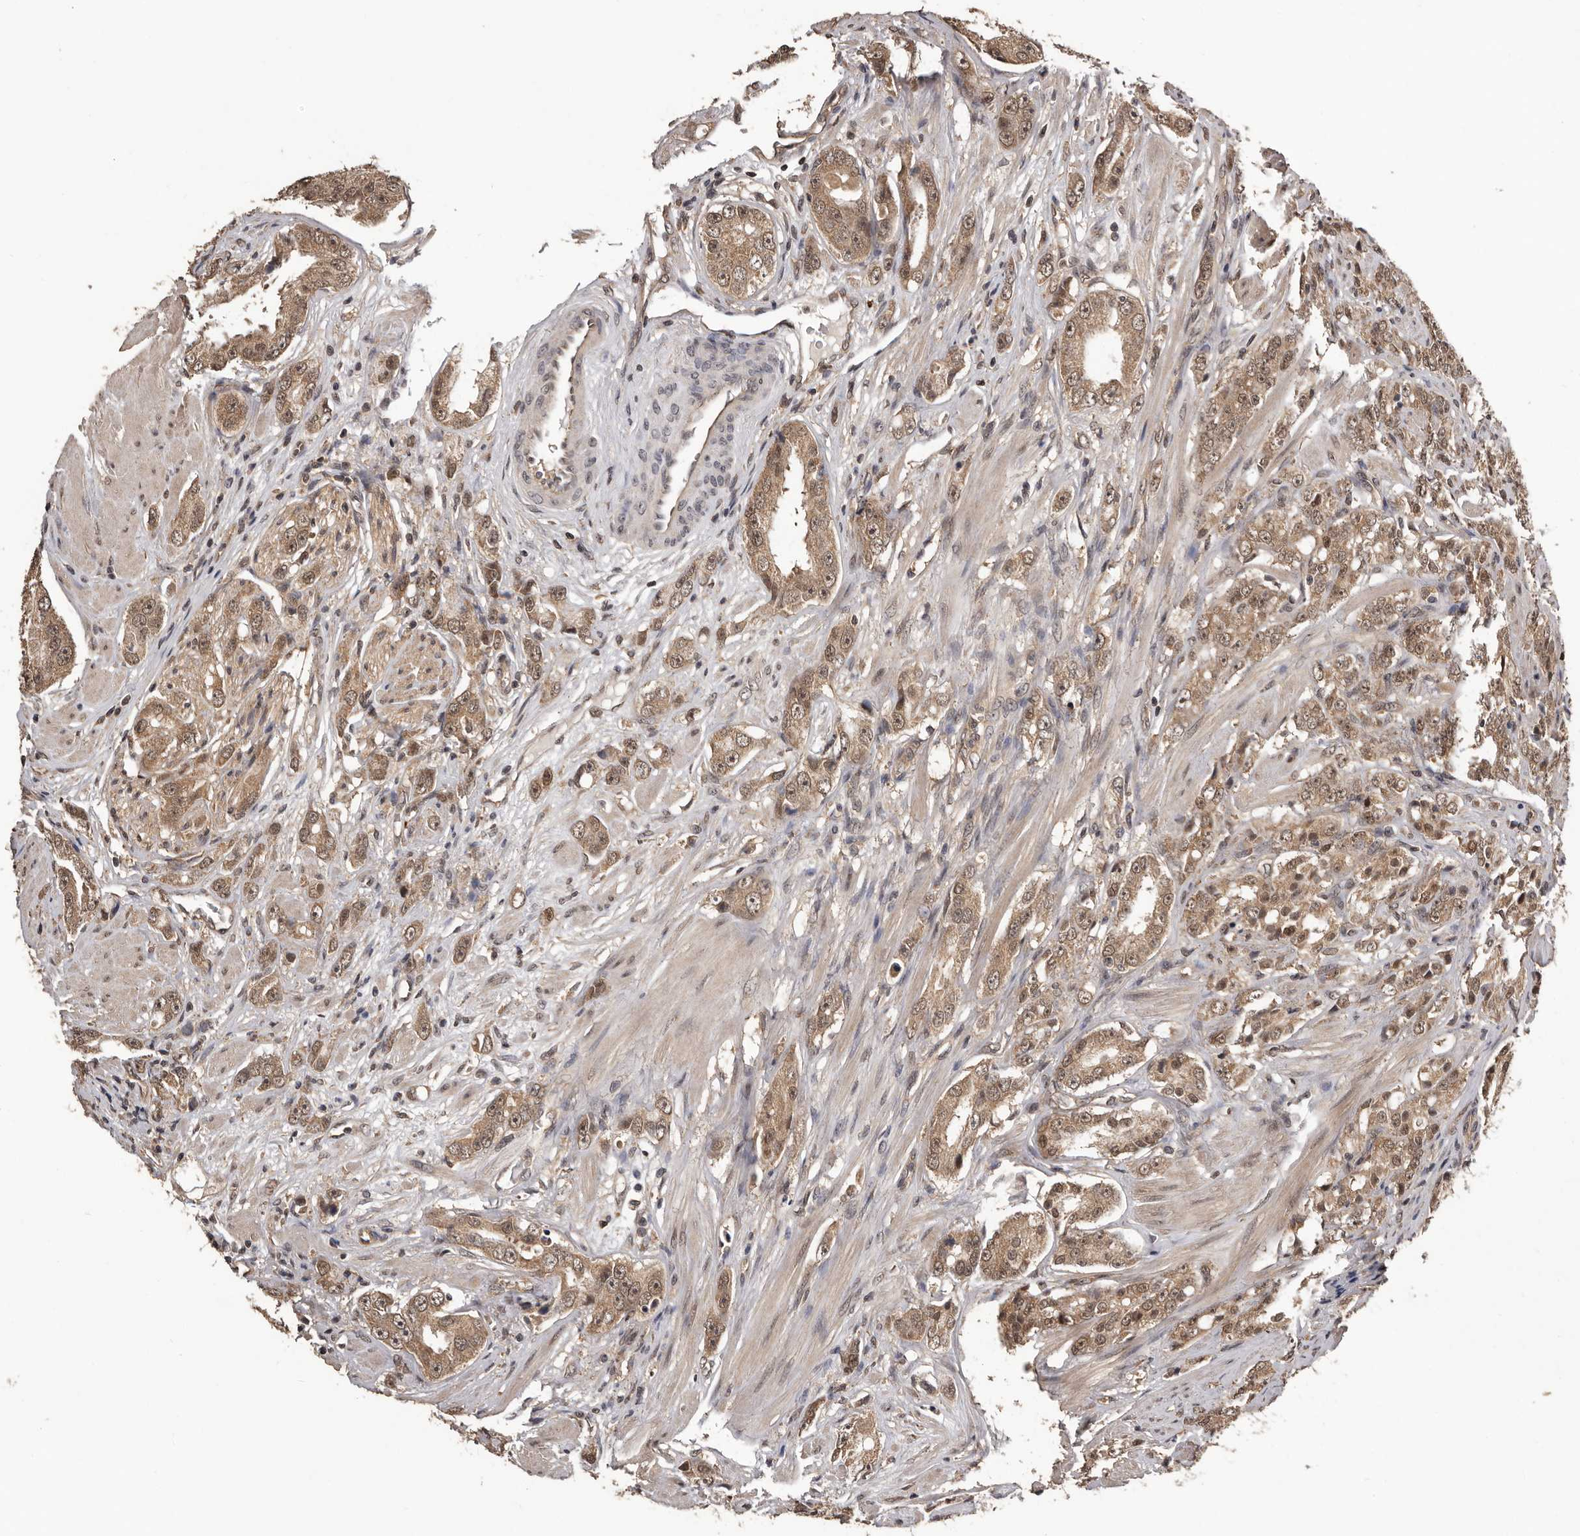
{"staining": {"intensity": "moderate", "quantity": ">75%", "location": "cytoplasmic/membranous,nuclear"}, "tissue": "prostate cancer", "cell_type": "Tumor cells", "image_type": "cancer", "snomed": [{"axis": "morphology", "description": "Adenocarcinoma, Medium grade"}, {"axis": "topography", "description": "Prostate"}], "caption": "Prostate cancer stained with DAB immunohistochemistry demonstrates medium levels of moderate cytoplasmic/membranous and nuclear staining in about >75% of tumor cells.", "gene": "VPS37A", "patient": {"sex": "male", "age": 53}}